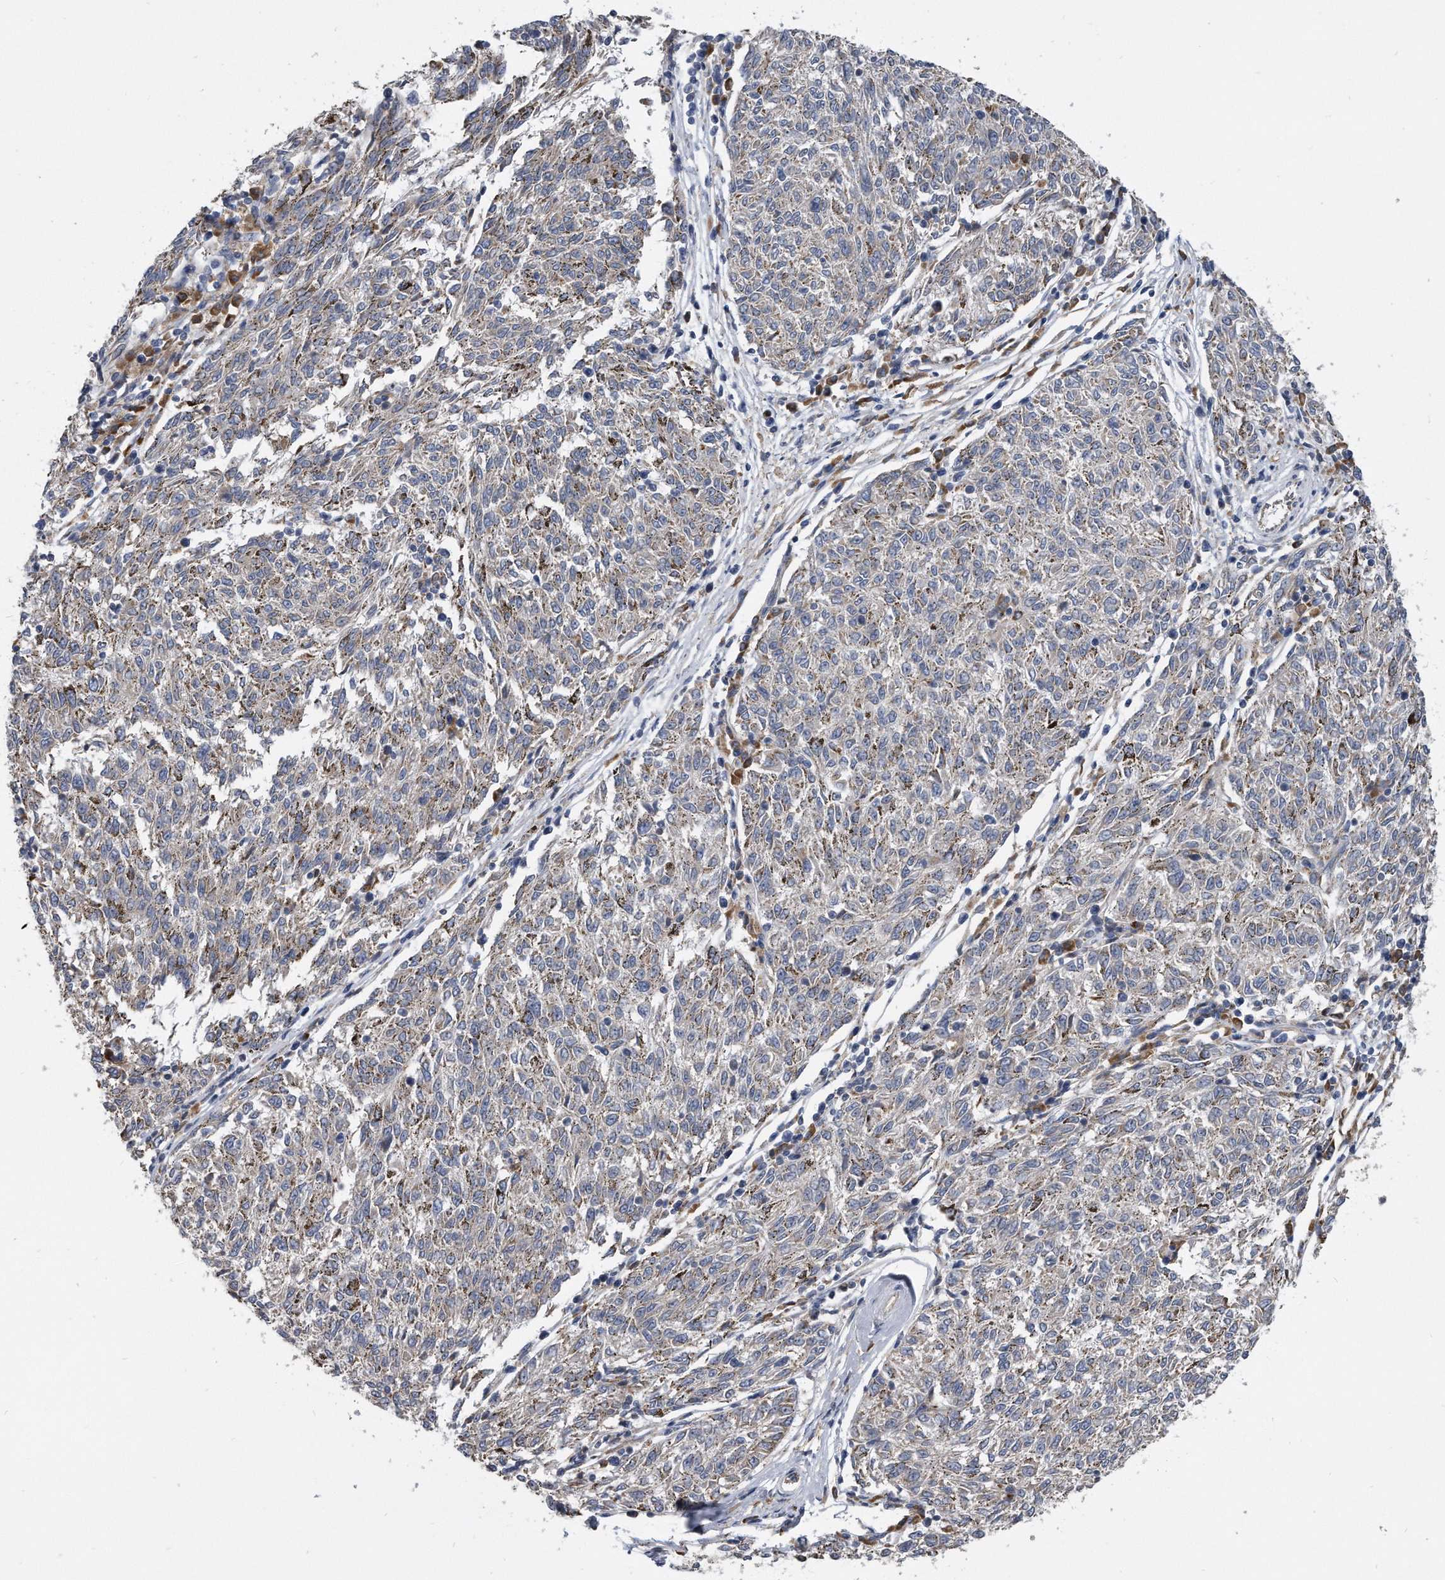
{"staining": {"intensity": "weak", "quantity": ">75%", "location": "cytoplasmic/membranous"}, "tissue": "melanoma", "cell_type": "Tumor cells", "image_type": "cancer", "snomed": [{"axis": "morphology", "description": "Malignant melanoma, NOS"}, {"axis": "topography", "description": "Skin"}], "caption": "A brown stain shows weak cytoplasmic/membranous expression of a protein in human malignant melanoma tumor cells.", "gene": "CCDC47", "patient": {"sex": "female", "age": 72}}